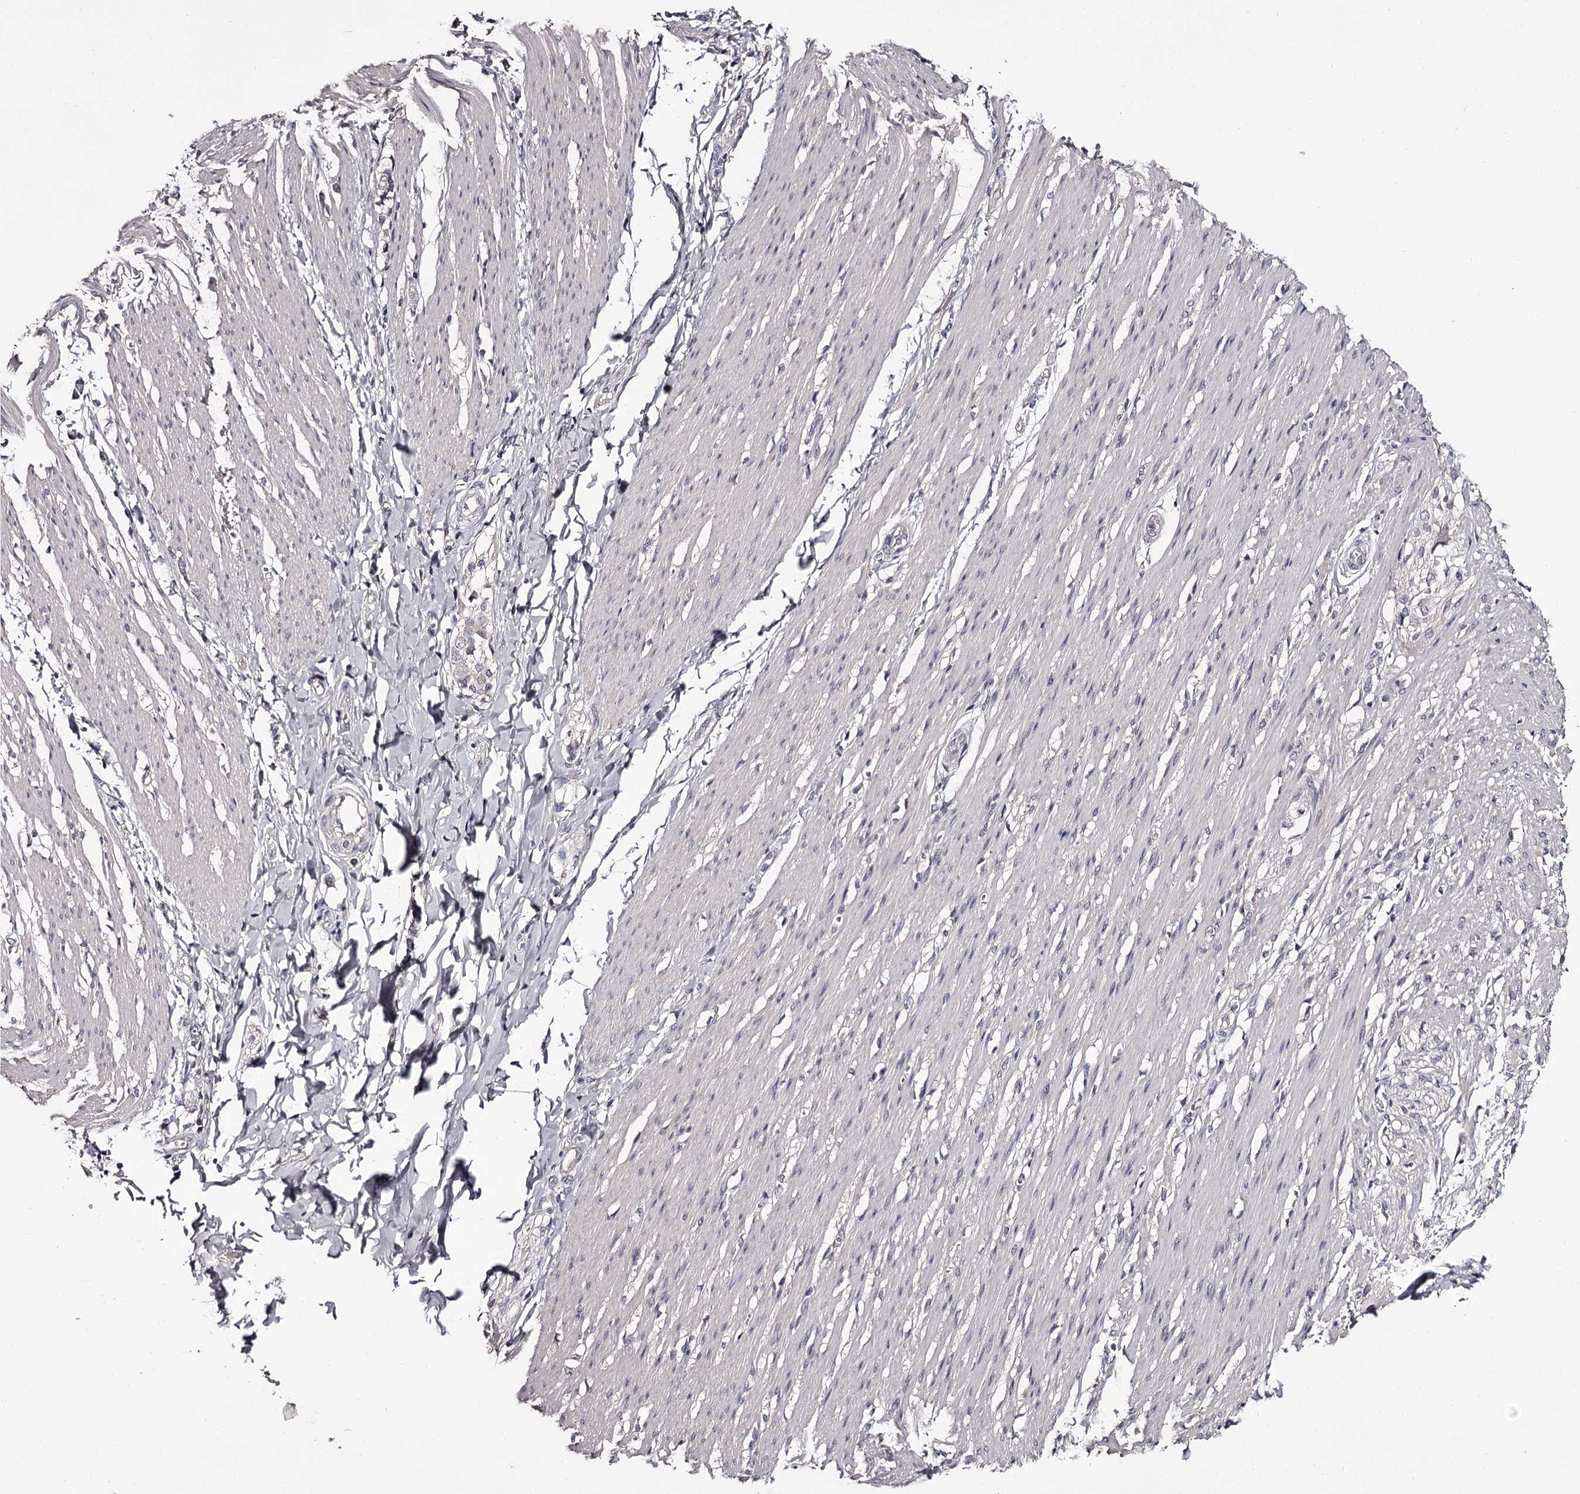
{"staining": {"intensity": "negative", "quantity": "none", "location": "none"}, "tissue": "smooth muscle", "cell_type": "Smooth muscle cells", "image_type": "normal", "snomed": [{"axis": "morphology", "description": "Normal tissue, NOS"}, {"axis": "morphology", "description": "Adenocarcinoma, NOS"}, {"axis": "topography", "description": "Colon"}, {"axis": "topography", "description": "Peripheral nerve tissue"}], "caption": "There is no significant positivity in smooth muscle cells of smooth muscle. (DAB immunohistochemistry with hematoxylin counter stain).", "gene": "PRM2", "patient": {"sex": "male", "age": 14}}